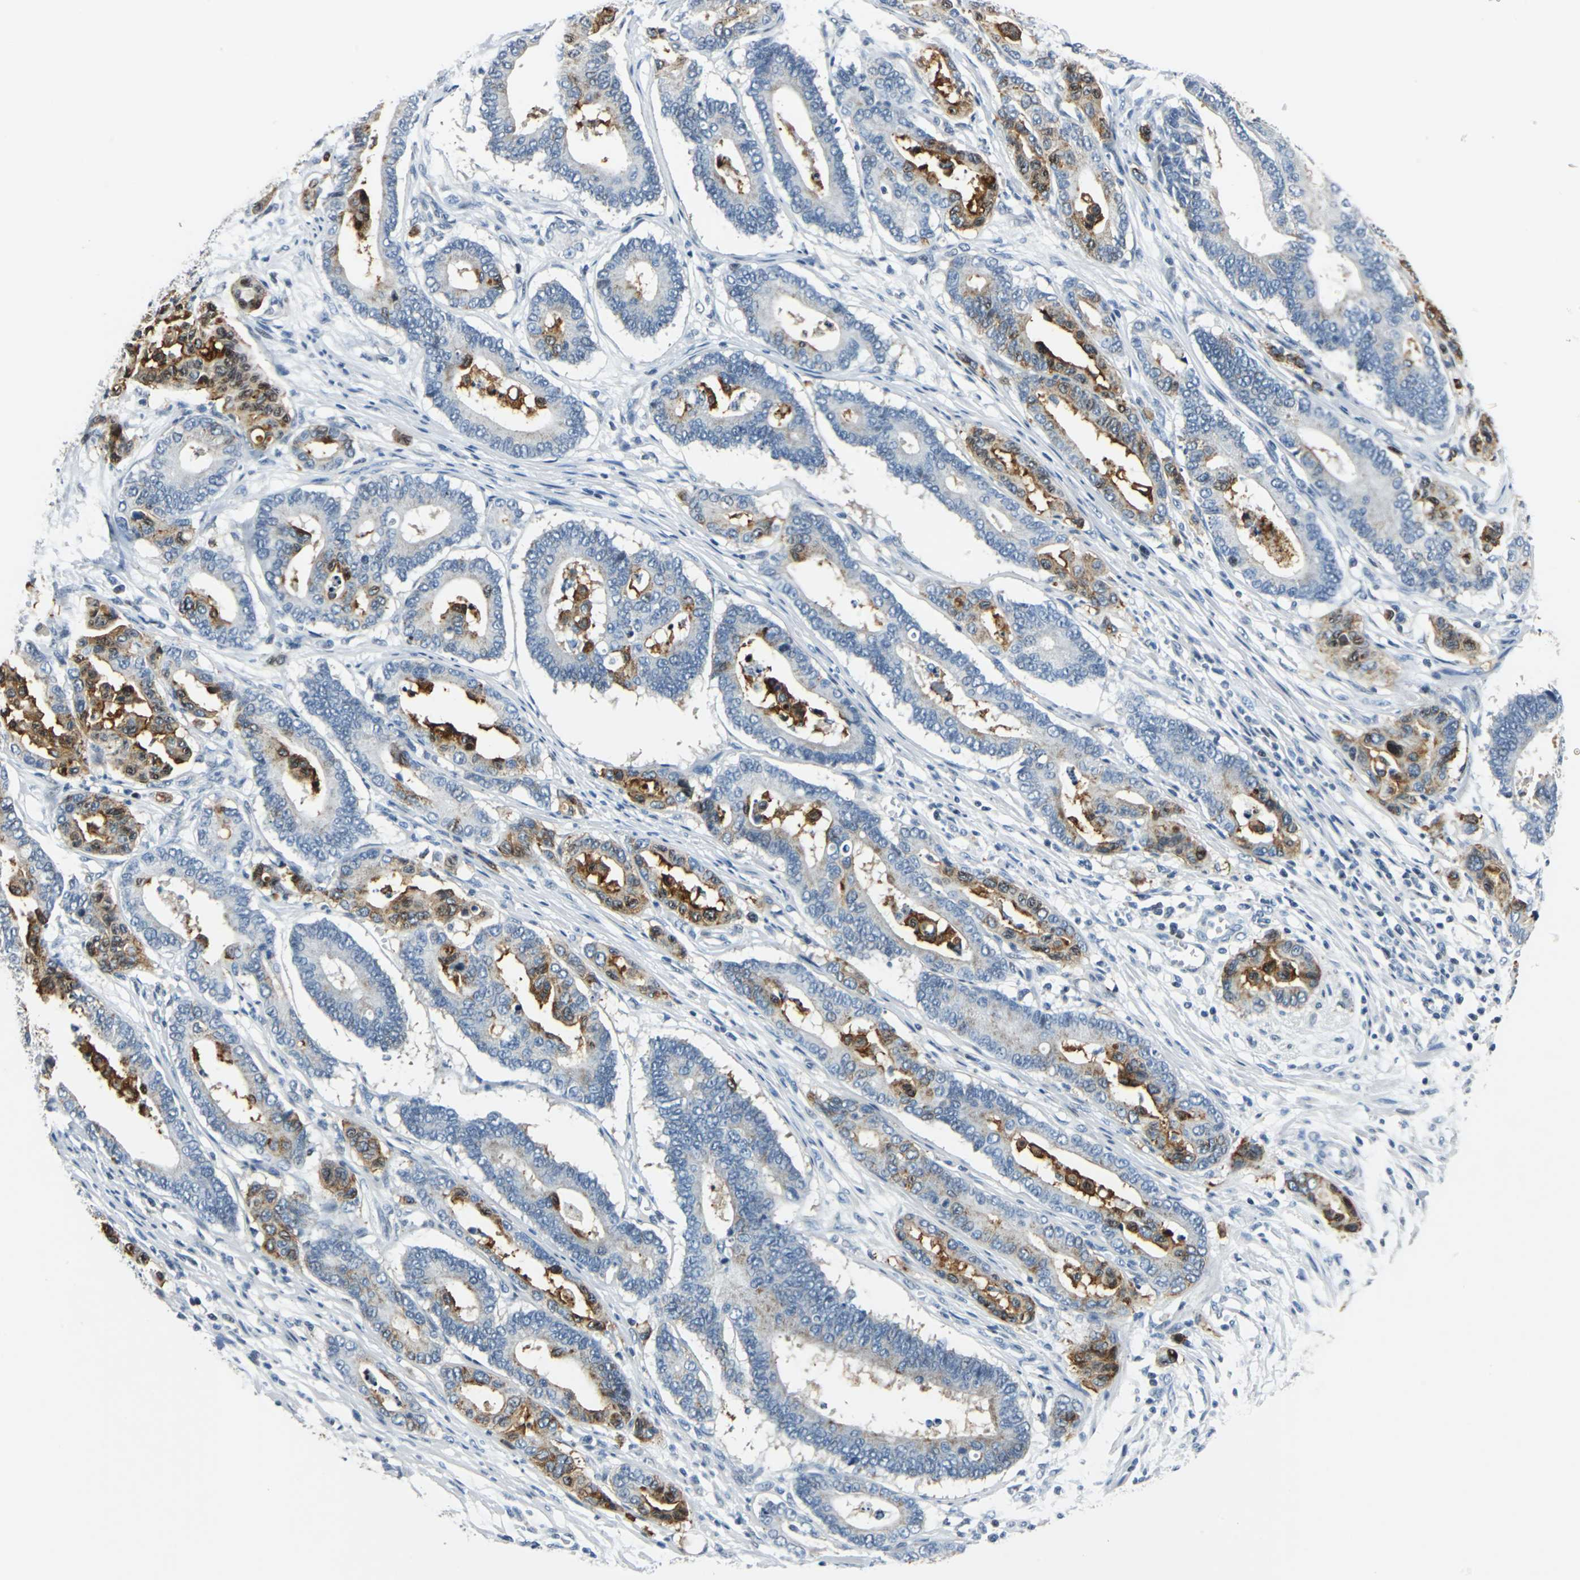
{"staining": {"intensity": "strong", "quantity": "<25%", "location": "cytoplasmic/membranous"}, "tissue": "colorectal cancer", "cell_type": "Tumor cells", "image_type": "cancer", "snomed": [{"axis": "morphology", "description": "Normal tissue, NOS"}, {"axis": "morphology", "description": "Adenocarcinoma, NOS"}, {"axis": "topography", "description": "Colon"}], "caption": "Colorectal cancer stained with IHC displays strong cytoplasmic/membranous staining in about <25% of tumor cells. The protein is stained brown, and the nuclei are stained in blue (DAB IHC with brightfield microscopy, high magnification).", "gene": "HCFC2", "patient": {"sex": "male", "age": 82}}